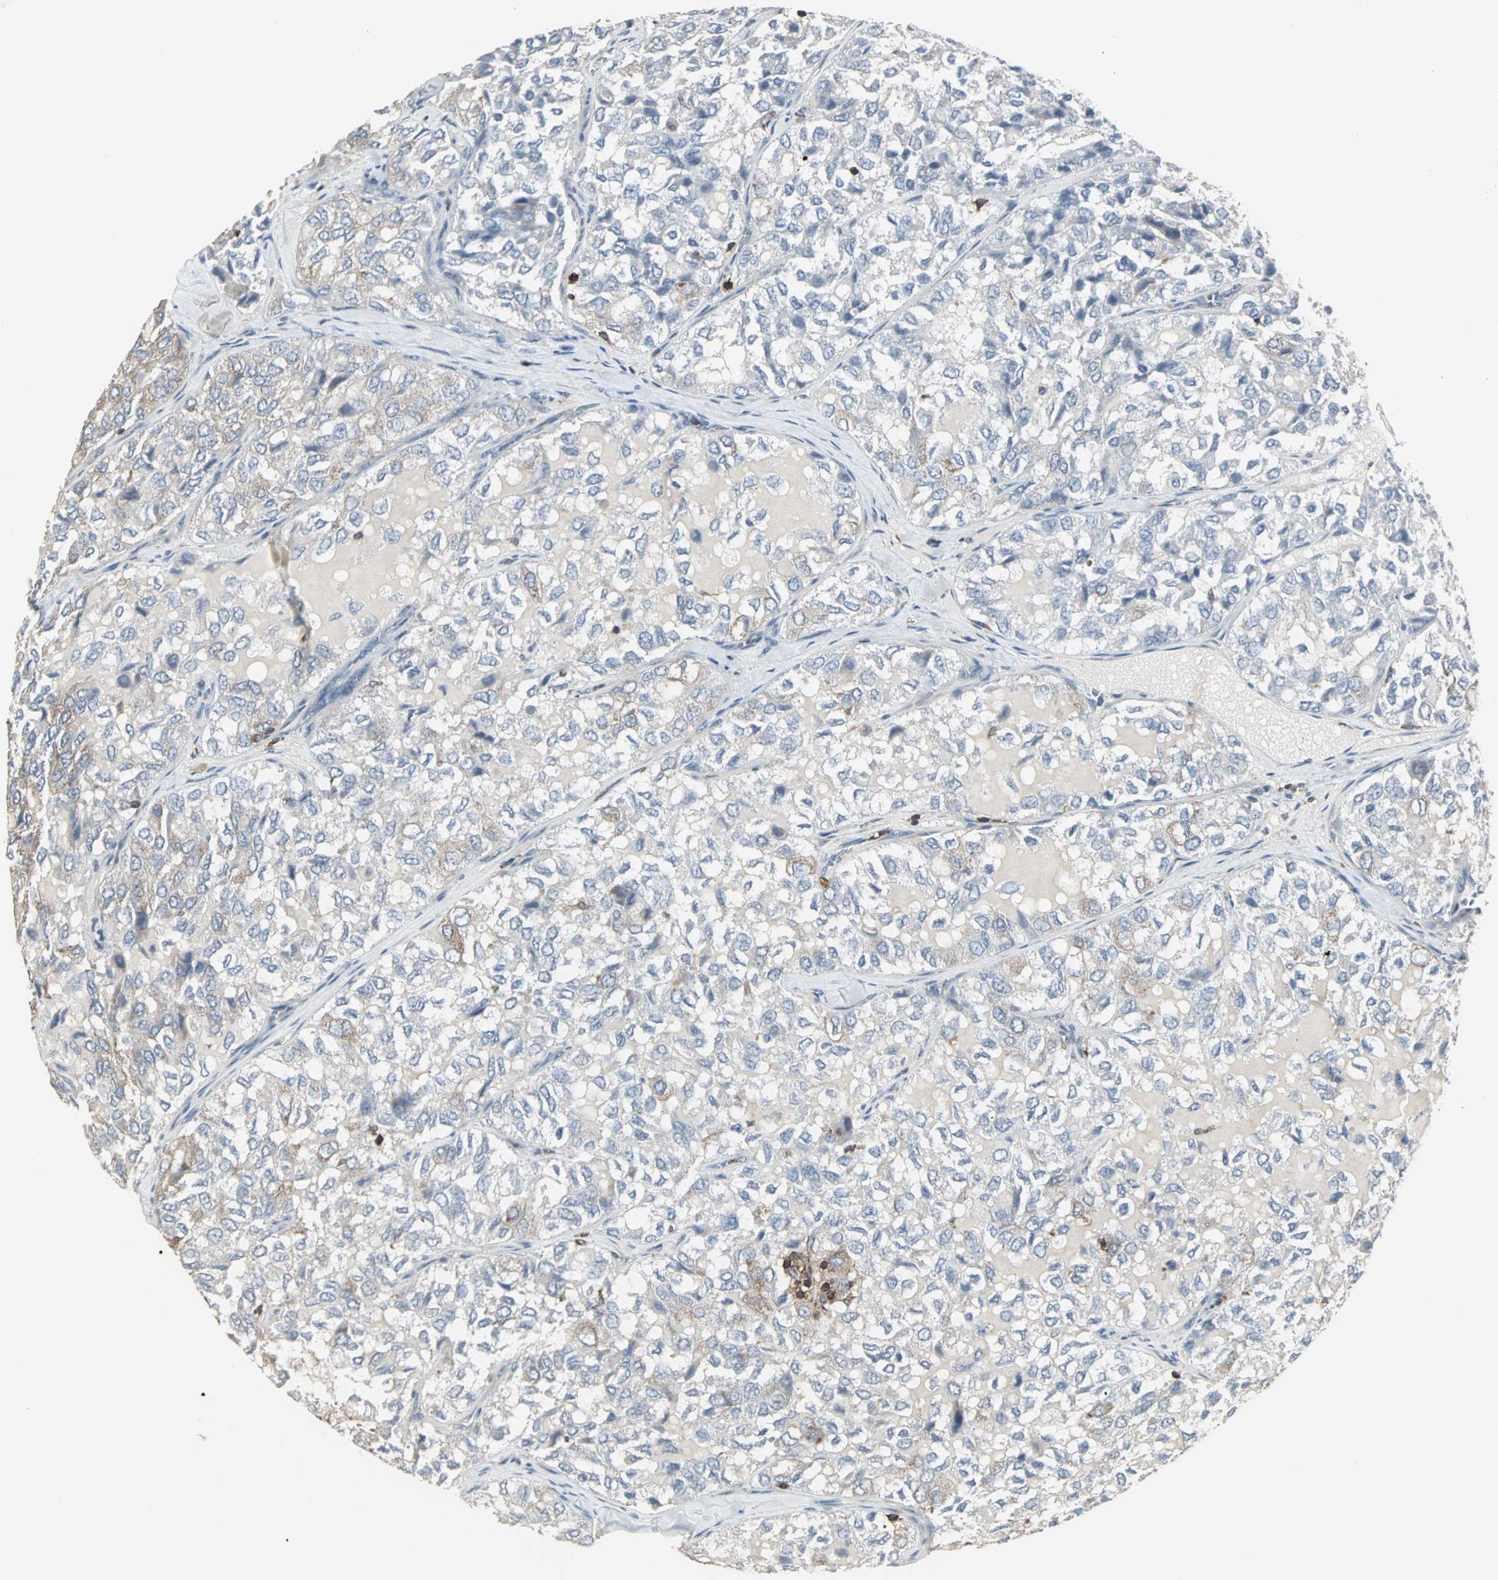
{"staining": {"intensity": "weak", "quantity": "<25%", "location": "cytoplasmic/membranous"}, "tissue": "thyroid cancer", "cell_type": "Tumor cells", "image_type": "cancer", "snomed": [{"axis": "morphology", "description": "Follicular adenoma carcinoma, NOS"}, {"axis": "topography", "description": "Thyroid gland"}], "caption": "Tumor cells show no significant protein expression in thyroid cancer. Brightfield microscopy of IHC stained with DAB (brown) and hematoxylin (blue), captured at high magnification.", "gene": "LRRFIP1", "patient": {"sex": "male", "age": 75}}